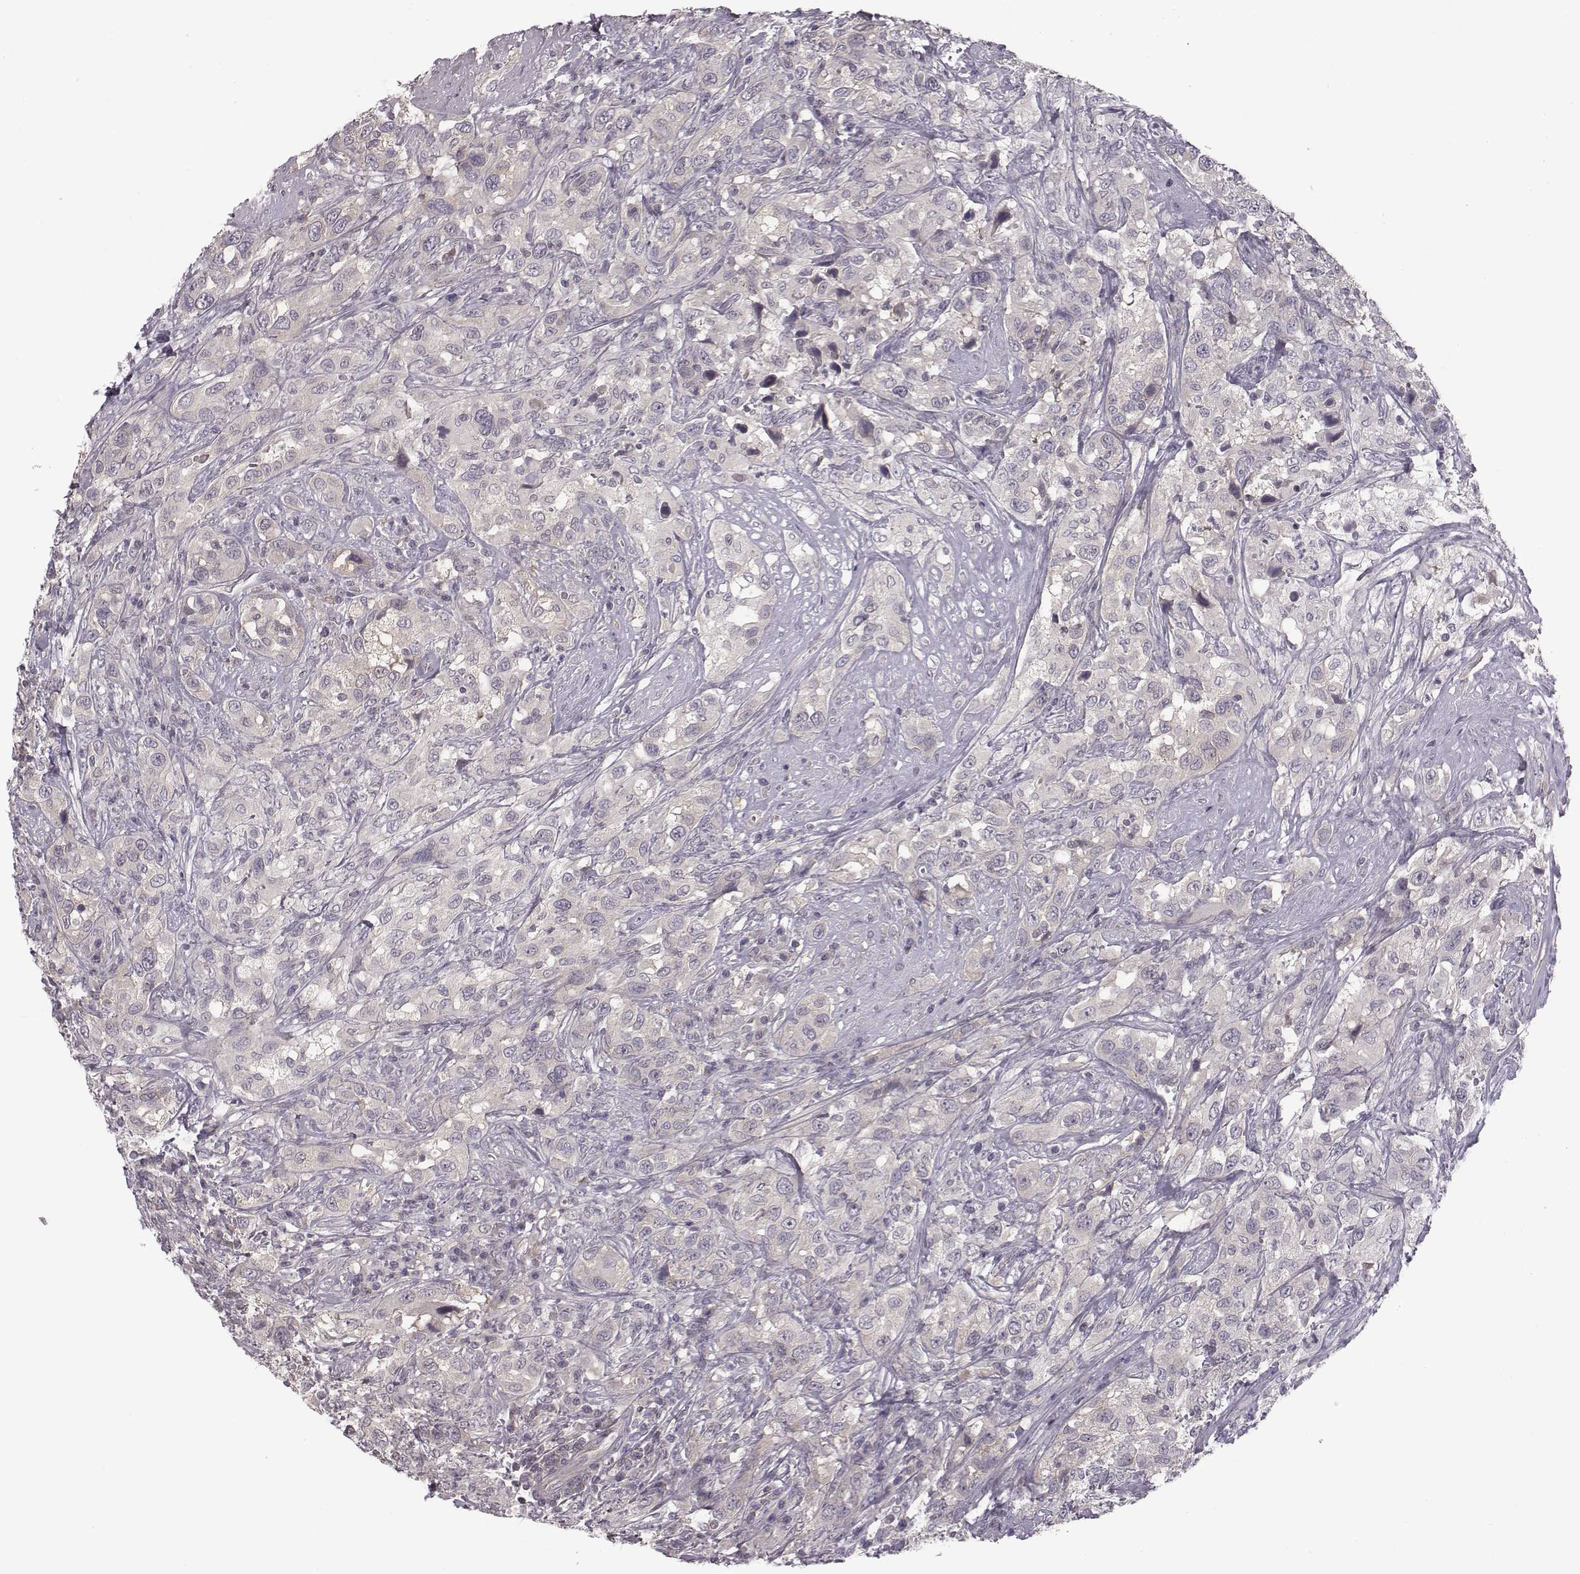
{"staining": {"intensity": "negative", "quantity": "none", "location": "none"}, "tissue": "urothelial cancer", "cell_type": "Tumor cells", "image_type": "cancer", "snomed": [{"axis": "morphology", "description": "Urothelial carcinoma, NOS"}, {"axis": "morphology", "description": "Urothelial carcinoma, High grade"}, {"axis": "topography", "description": "Urinary bladder"}], "caption": "Tumor cells show no significant protein positivity in transitional cell carcinoma.", "gene": "BICDL1", "patient": {"sex": "female", "age": 64}}